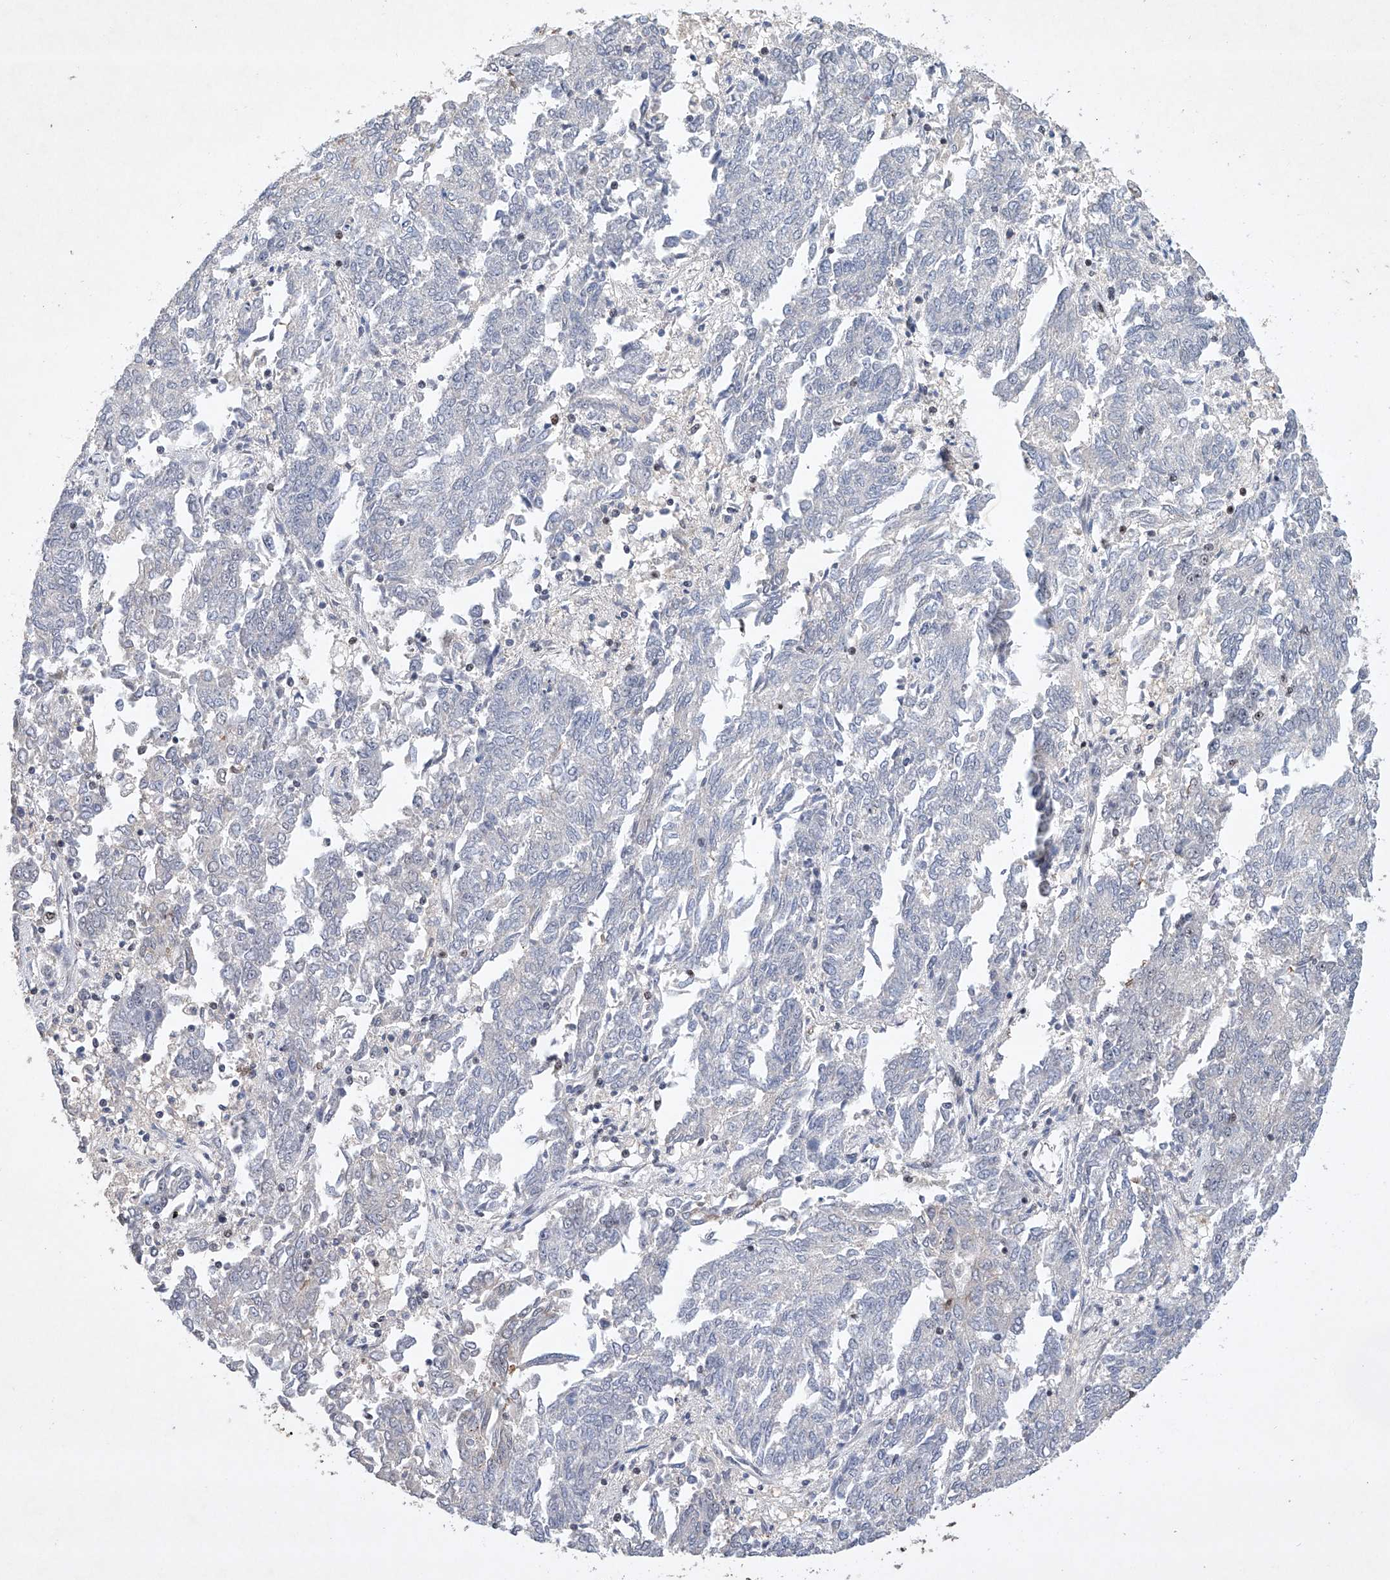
{"staining": {"intensity": "negative", "quantity": "none", "location": "none"}, "tissue": "endometrial cancer", "cell_type": "Tumor cells", "image_type": "cancer", "snomed": [{"axis": "morphology", "description": "Adenocarcinoma, NOS"}, {"axis": "topography", "description": "Endometrium"}], "caption": "DAB immunohistochemical staining of human endometrial cancer (adenocarcinoma) demonstrates no significant positivity in tumor cells.", "gene": "AFG1L", "patient": {"sex": "female", "age": 80}}